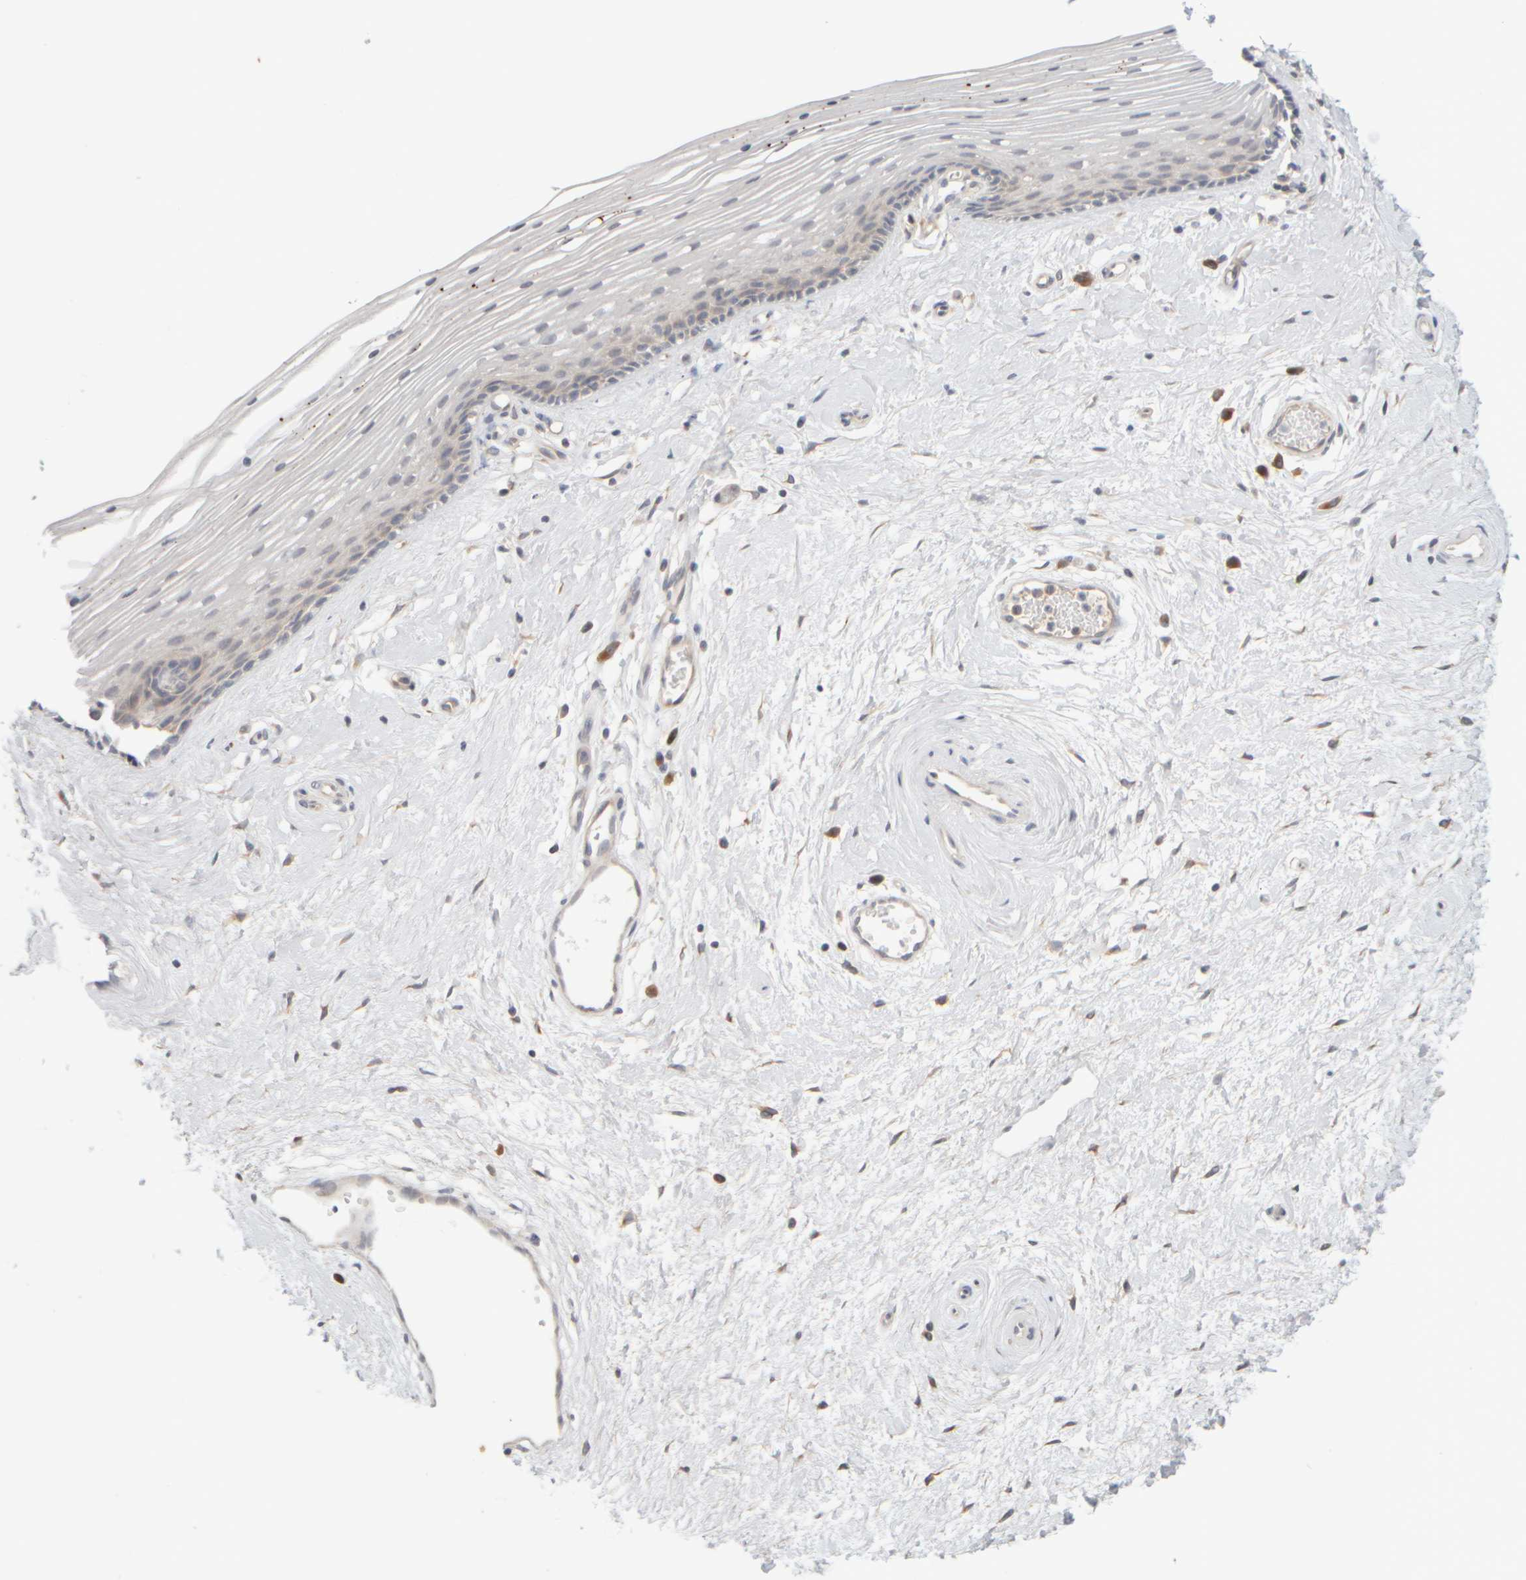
{"staining": {"intensity": "weak", "quantity": "<25%", "location": "cytoplasmic/membranous"}, "tissue": "vagina", "cell_type": "Squamous epithelial cells", "image_type": "normal", "snomed": [{"axis": "morphology", "description": "Normal tissue, NOS"}, {"axis": "topography", "description": "Vagina"}], "caption": "Human vagina stained for a protein using immunohistochemistry demonstrates no positivity in squamous epithelial cells.", "gene": "GOPC", "patient": {"sex": "female", "age": 46}}